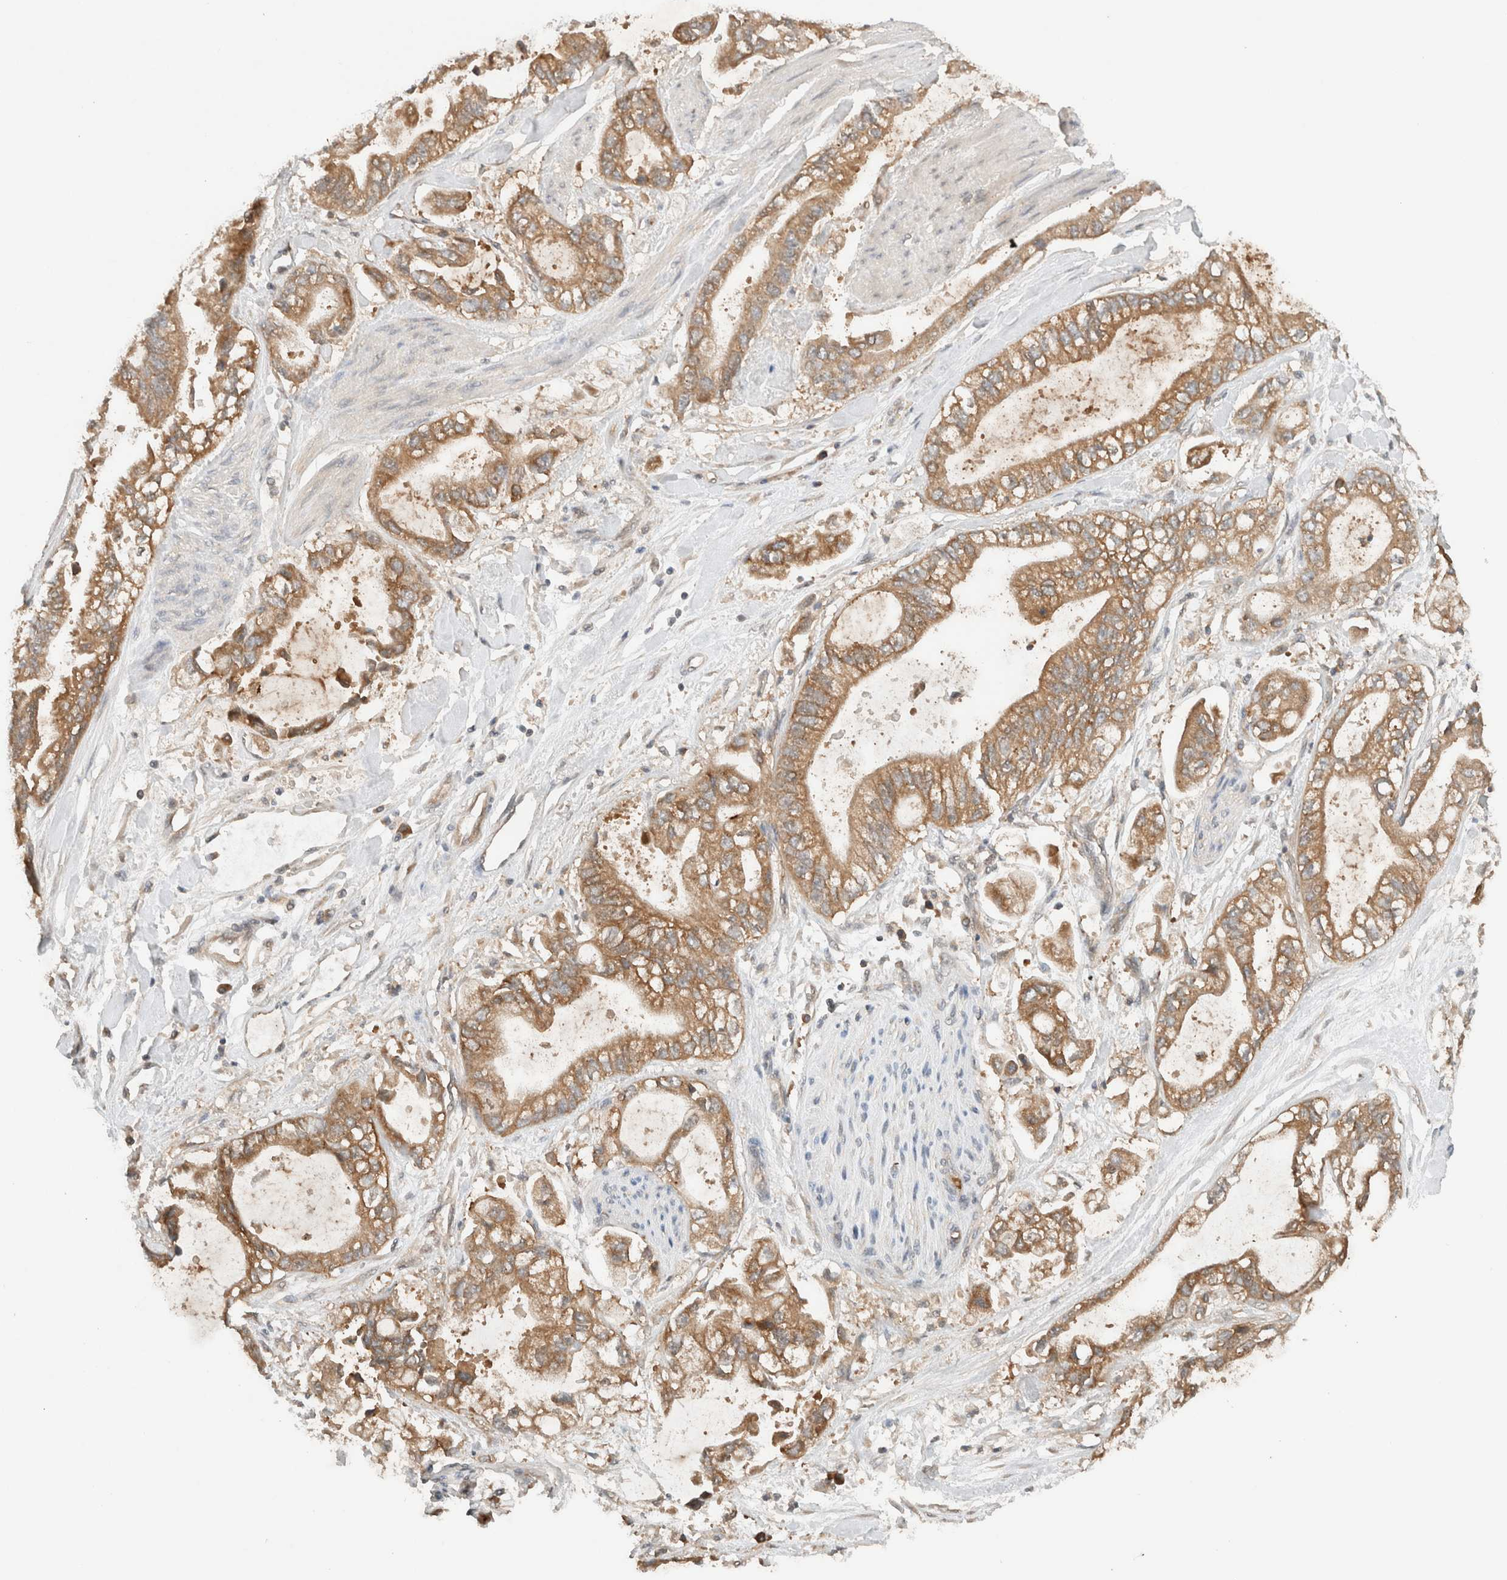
{"staining": {"intensity": "moderate", "quantity": ">75%", "location": "cytoplasmic/membranous"}, "tissue": "stomach cancer", "cell_type": "Tumor cells", "image_type": "cancer", "snomed": [{"axis": "morphology", "description": "Normal tissue, NOS"}, {"axis": "morphology", "description": "Adenocarcinoma, NOS"}, {"axis": "topography", "description": "Stomach"}], "caption": "This is an image of IHC staining of stomach adenocarcinoma, which shows moderate expression in the cytoplasmic/membranous of tumor cells.", "gene": "ARFGEF2", "patient": {"sex": "male", "age": 62}}